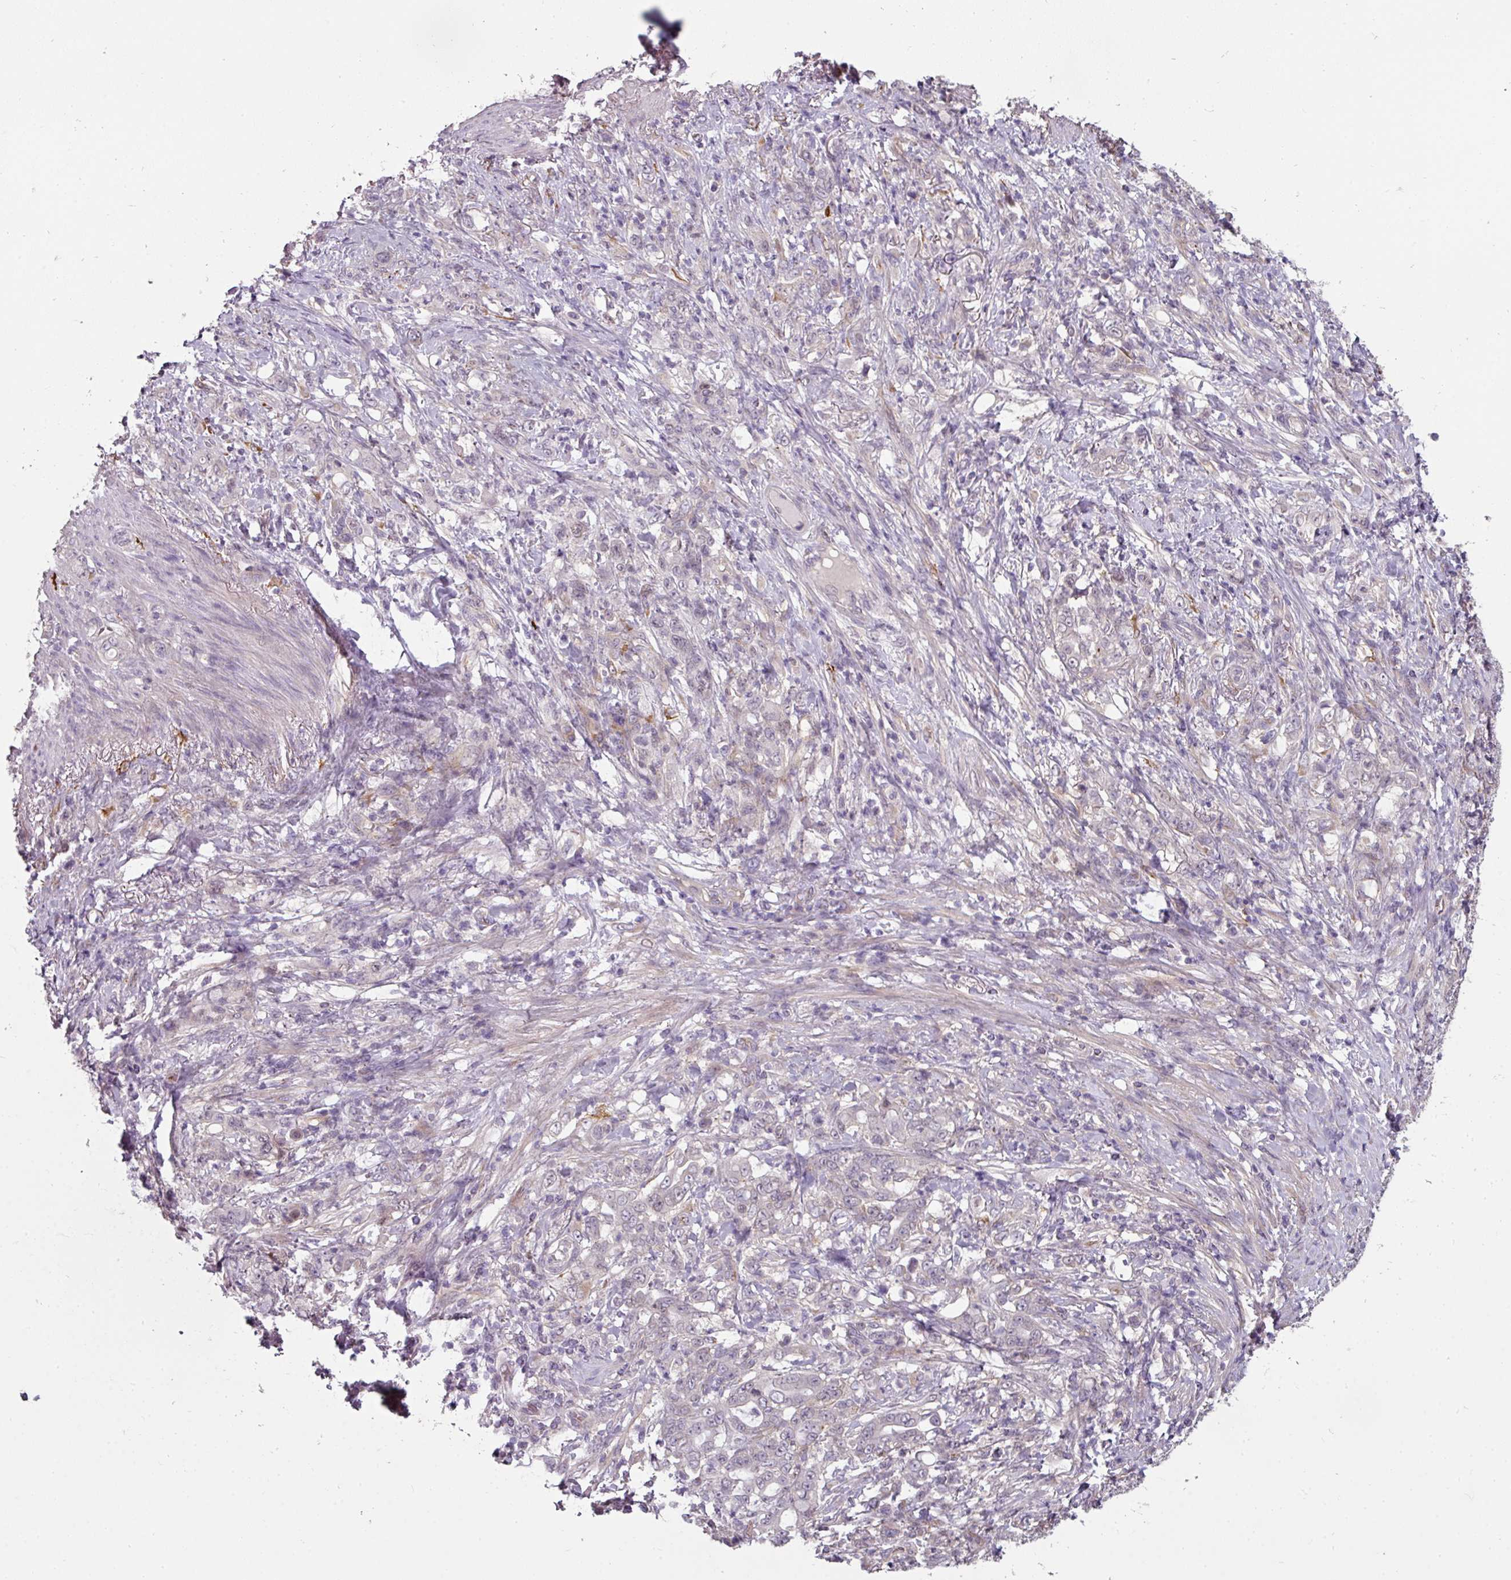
{"staining": {"intensity": "negative", "quantity": "none", "location": "none"}, "tissue": "stomach cancer", "cell_type": "Tumor cells", "image_type": "cancer", "snomed": [{"axis": "morphology", "description": "Adenocarcinoma, NOS"}, {"axis": "topography", "description": "Stomach"}], "caption": "Micrograph shows no significant protein positivity in tumor cells of adenocarcinoma (stomach).", "gene": "C19orf33", "patient": {"sex": "female", "age": 79}}